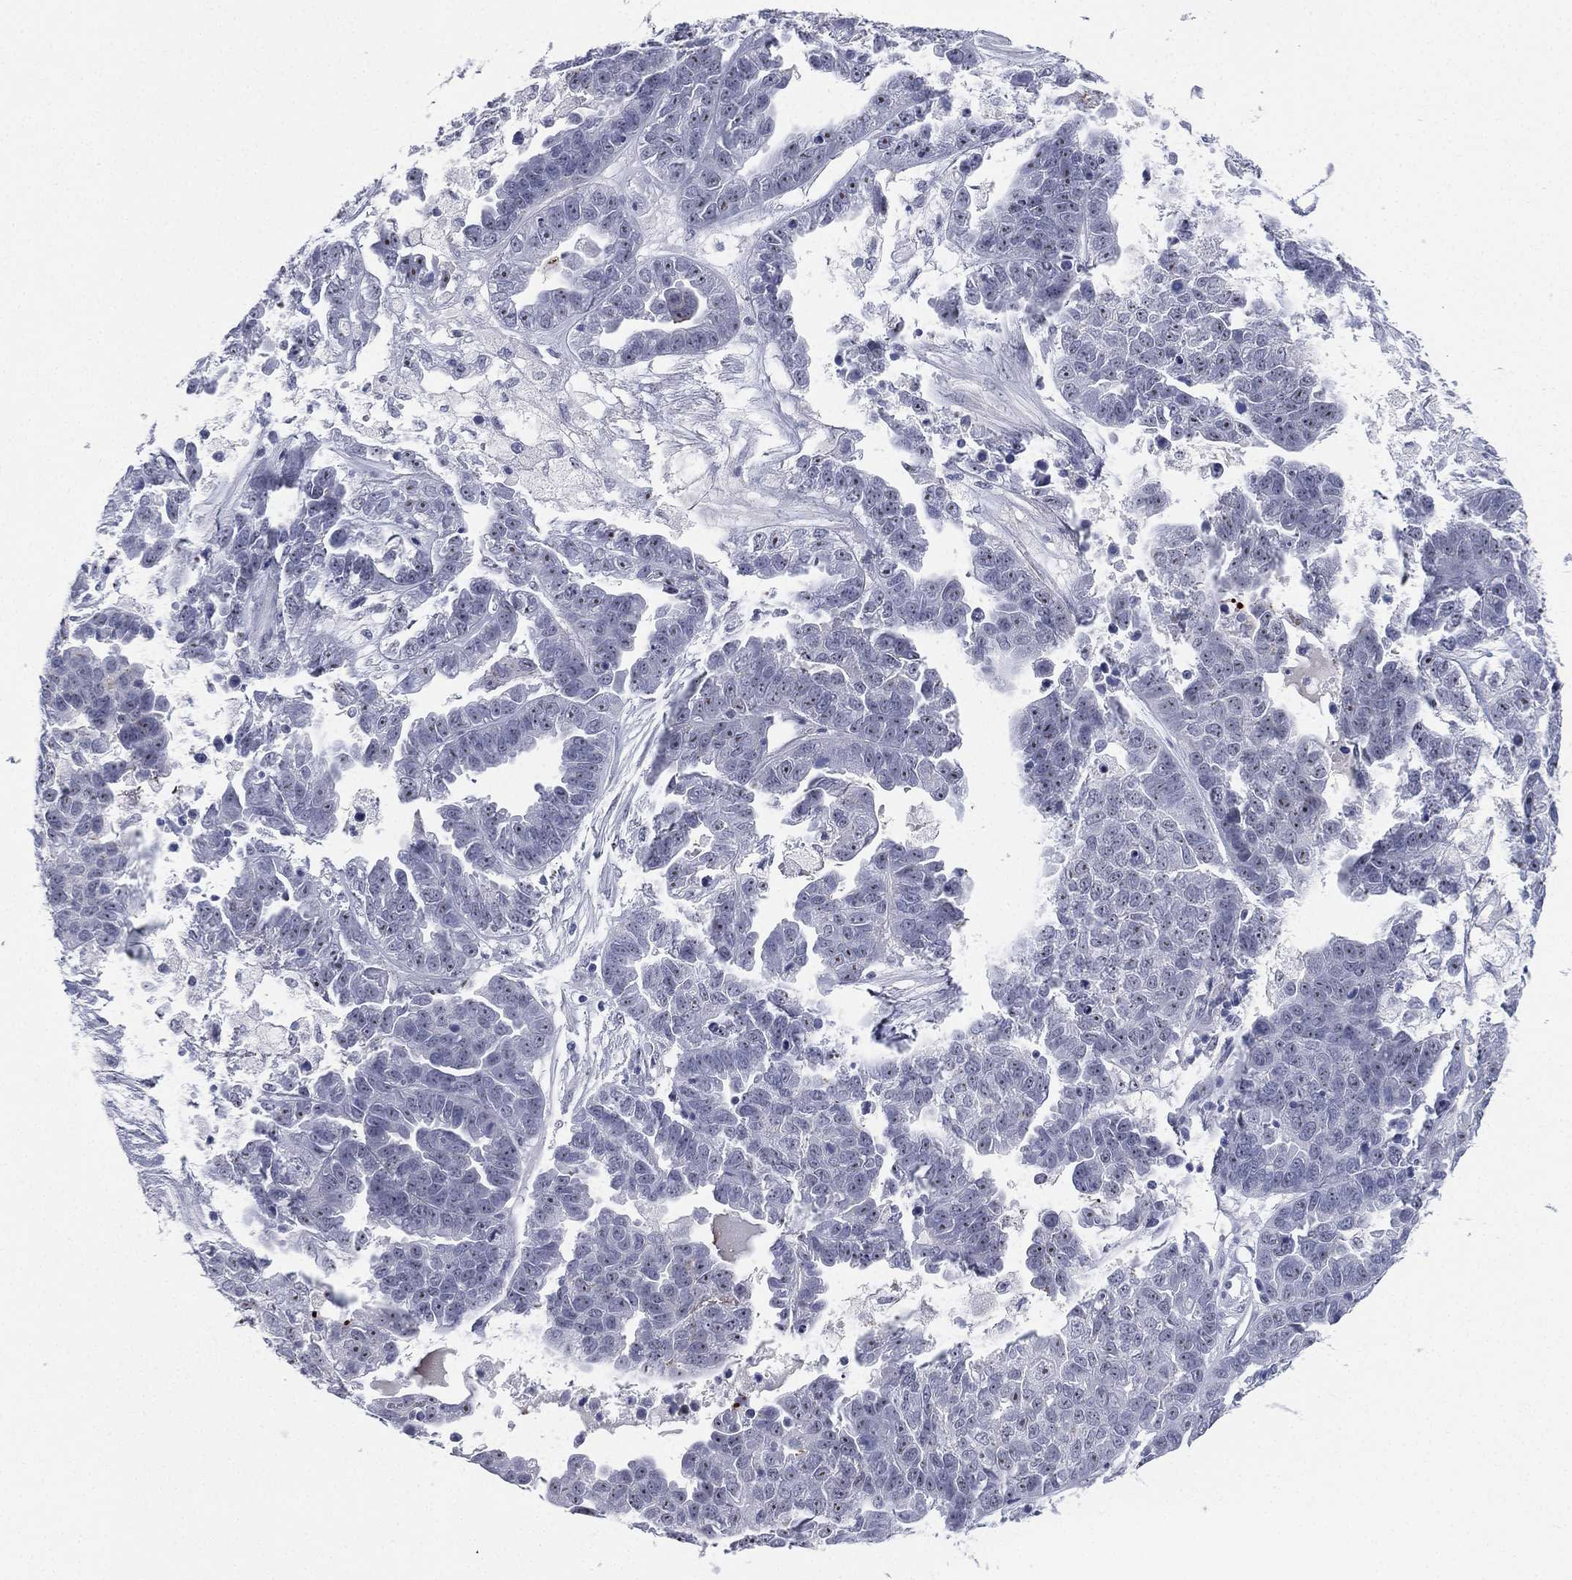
{"staining": {"intensity": "negative", "quantity": "none", "location": "none"}, "tissue": "ovarian cancer", "cell_type": "Tumor cells", "image_type": "cancer", "snomed": [{"axis": "morphology", "description": "Cystadenocarcinoma, serous, NOS"}, {"axis": "topography", "description": "Ovary"}], "caption": "Micrograph shows no significant protein expression in tumor cells of serous cystadenocarcinoma (ovarian).", "gene": "CD22", "patient": {"sex": "female", "age": 87}}